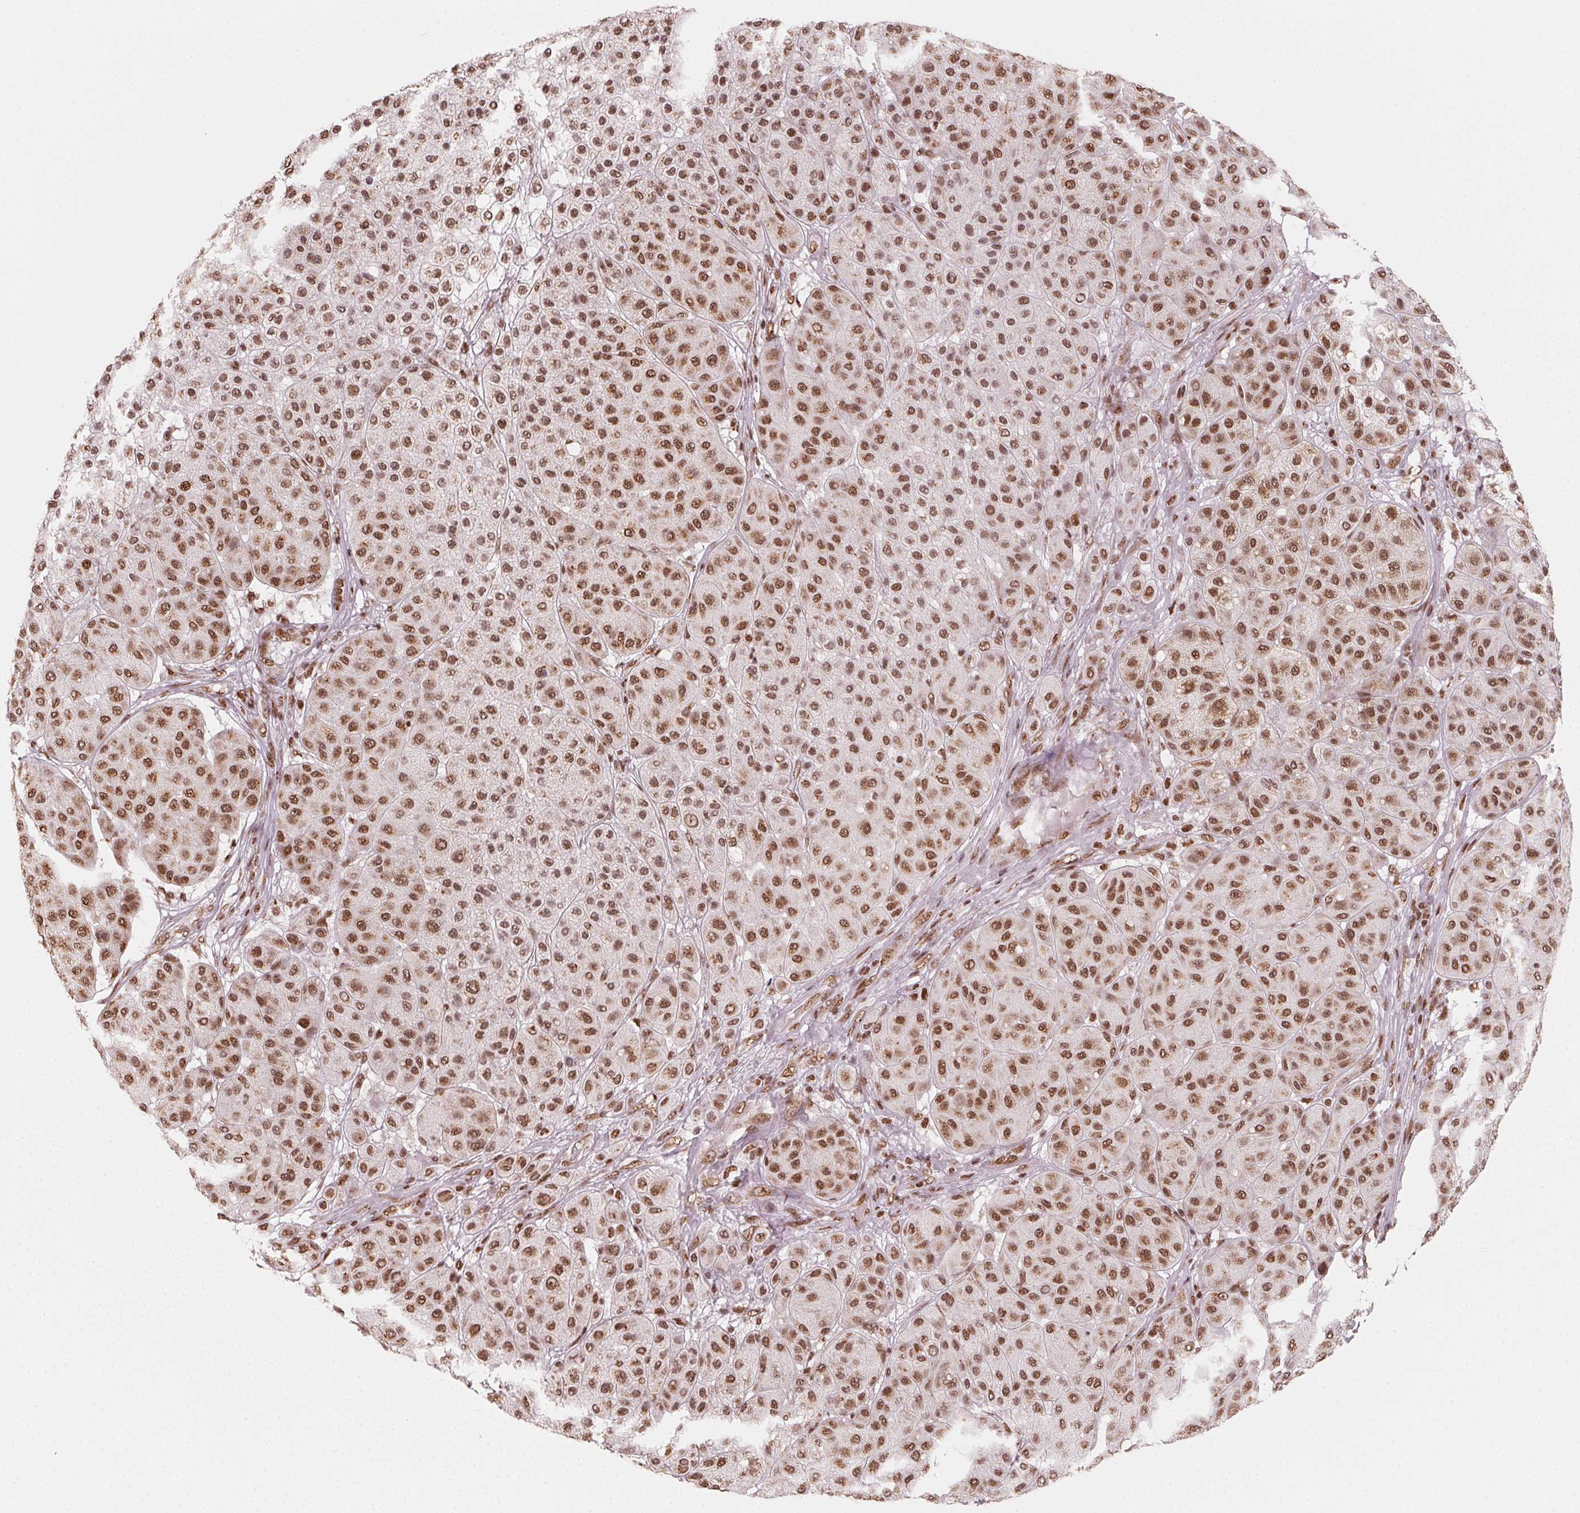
{"staining": {"intensity": "moderate", "quantity": ">75%", "location": "nuclear"}, "tissue": "melanoma", "cell_type": "Tumor cells", "image_type": "cancer", "snomed": [{"axis": "morphology", "description": "Malignant melanoma, Metastatic site"}, {"axis": "topography", "description": "Smooth muscle"}], "caption": "This image displays IHC staining of human melanoma, with medium moderate nuclear staining in approximately >75% of tumor cells.", "gene": "TOPORS", "patient": {"sex": "male", "age": 41}}